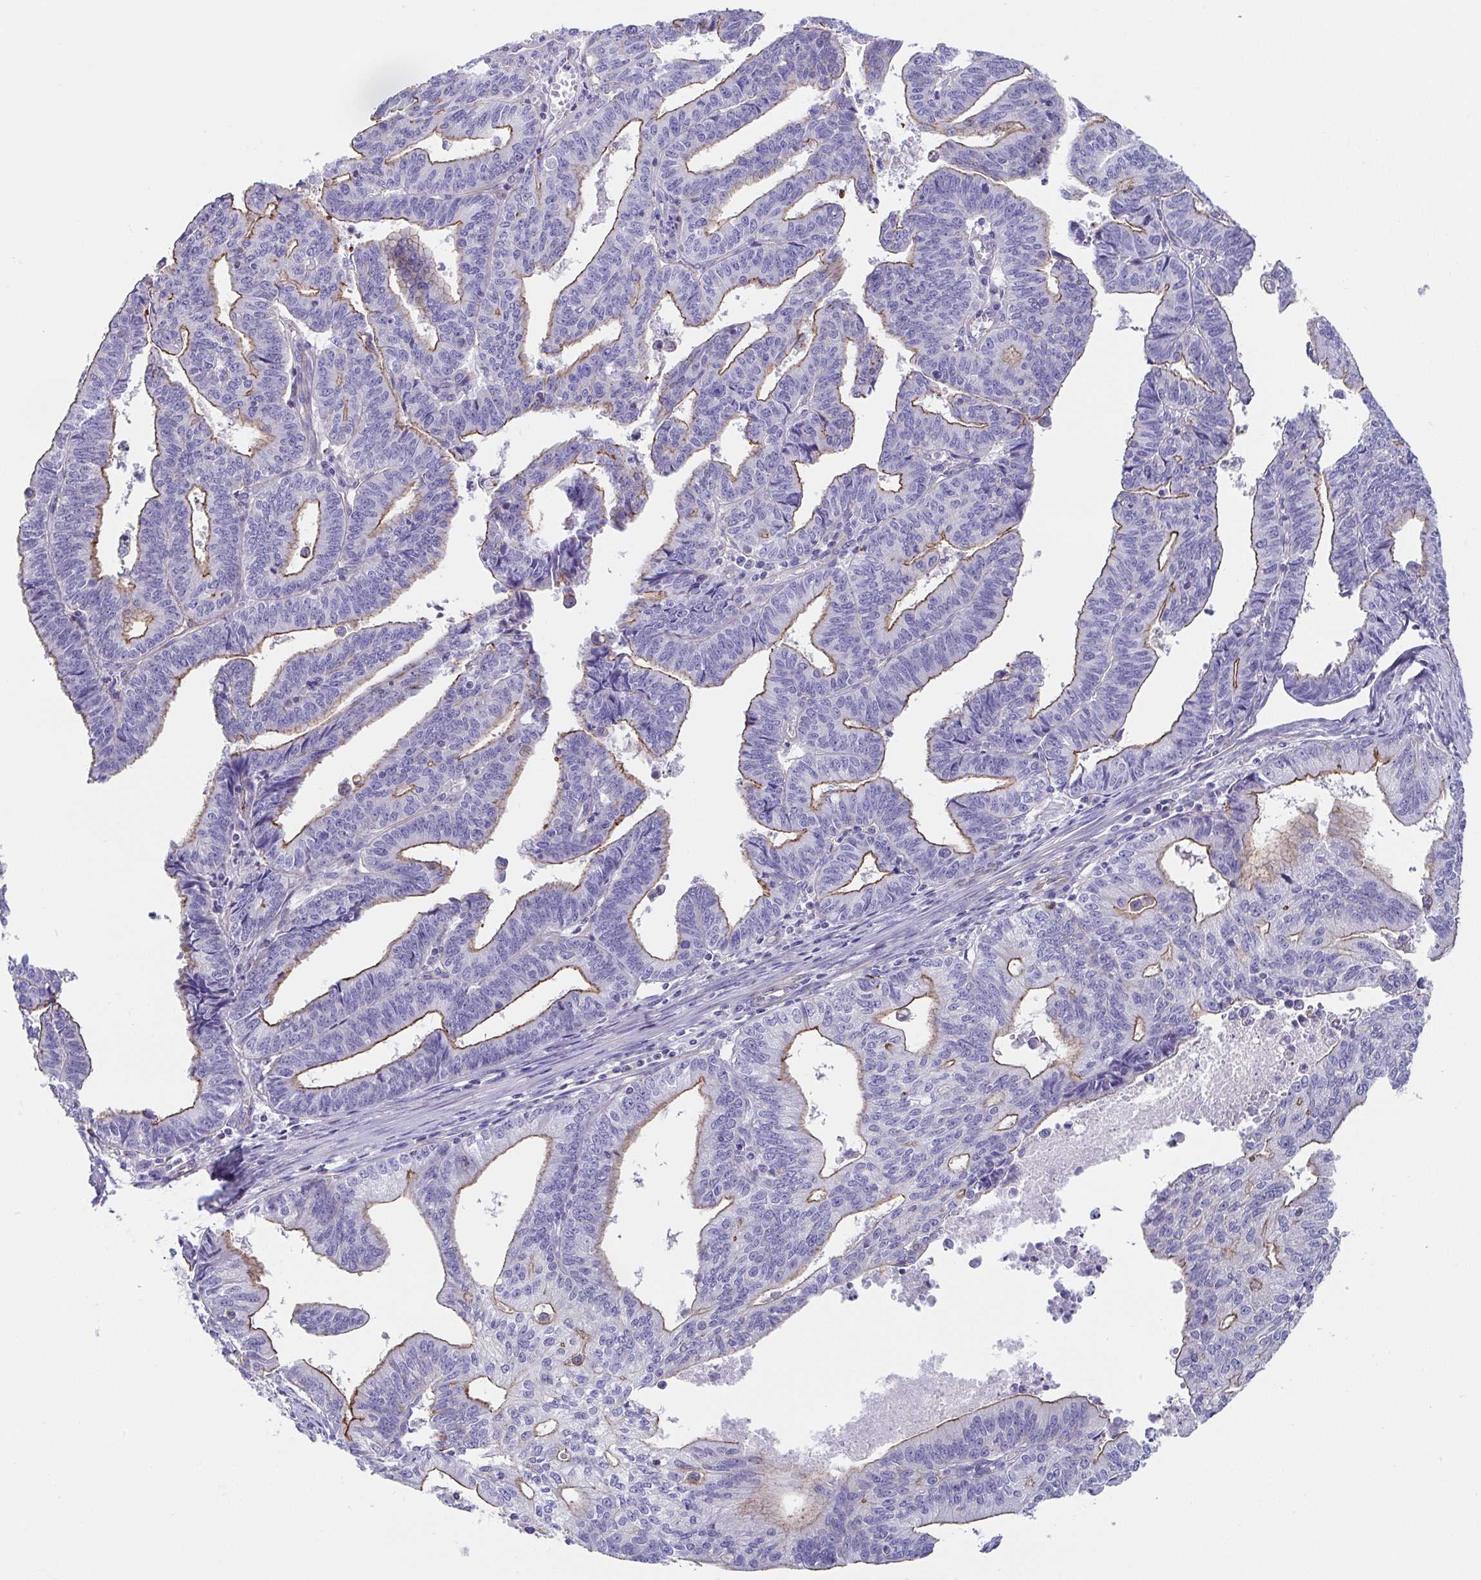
{"staining": {"intensity": "weak", "quantity": "25%-75%", "location": "cytoplasmic/membranous"}, "tissue": "endometrial cancer", "cell_type": "Tumor cells", "image_type": "cancer", "snomed": [{"axis": "morphology", "description": "Adenocarcinoma, NOS"}, {"axis": "topography", "description": "Endometrium"}], "caption": "Brown immunohistochemical staining in endometrial cancer (adenocarcinoma) displays weak cytoplasmic/membranous staining in about 25%-75% of tumor cells. (DAB (3,3'-diaminobenzidine) IHC with brightfield microscopy, high magnification).", "gene": "TRAM2", "patient": {"sex": "female", "age": 65}}